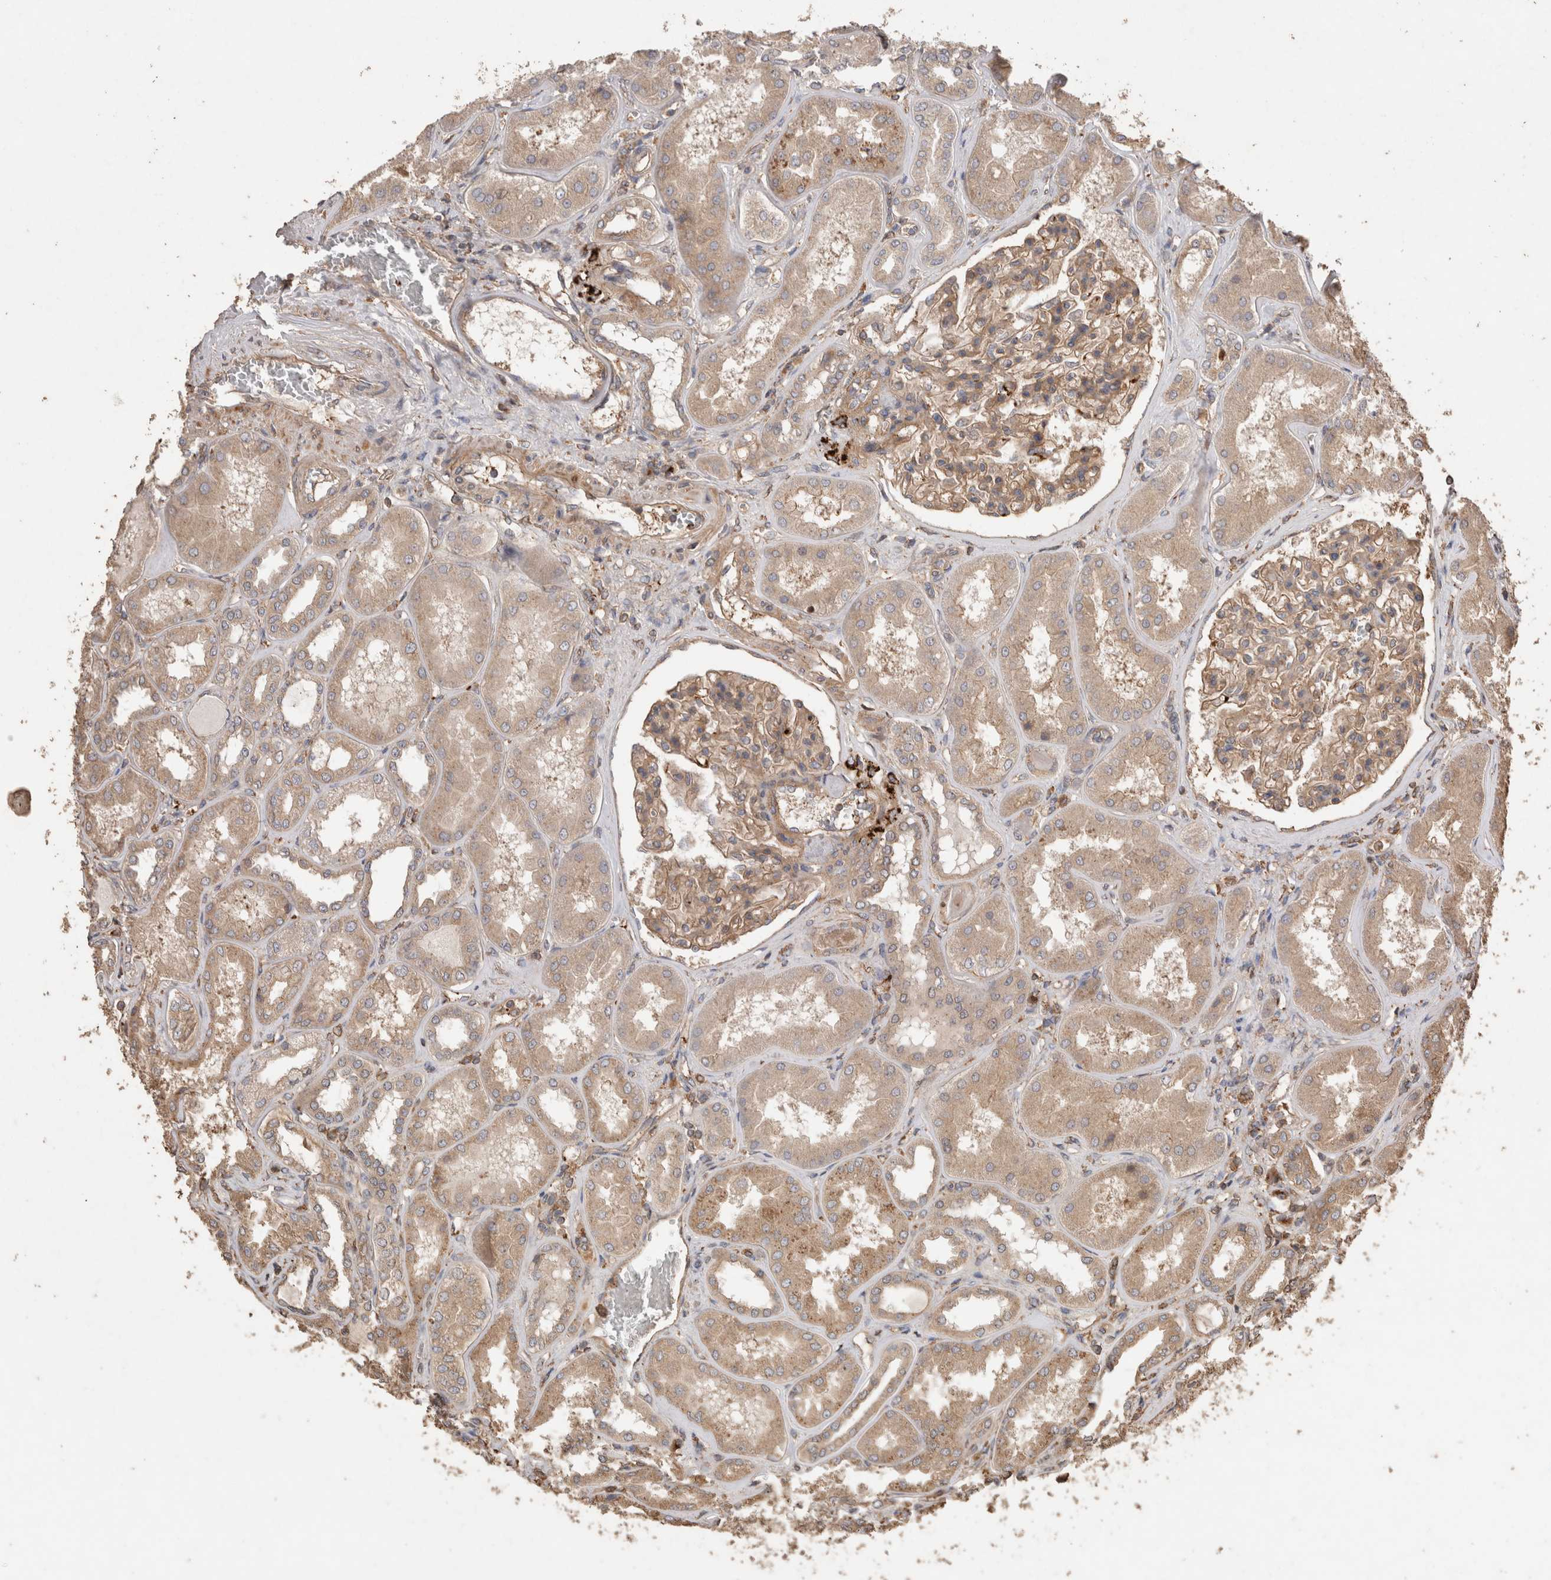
{"staining": {"intensity": "moderate", "quantity": ">75%", "location": "cytoplasmic/membranous"}, "tissue": "kidney", "cell_type": "Cells in glomeruli", "image_type": "normal", "snomed": [{"axis": "morphology", "description": "Normal tissue, NOS"}, {"axis": "topography", "description": "Kidney"}], "caption": "Kidney stained with a brown dye shows moderate cytoplasmic/membranous positive expression in approximately >75% of cells in glomeruli.", "gene": "SNX31", "patient": {"sex": "female", "age": 56}}